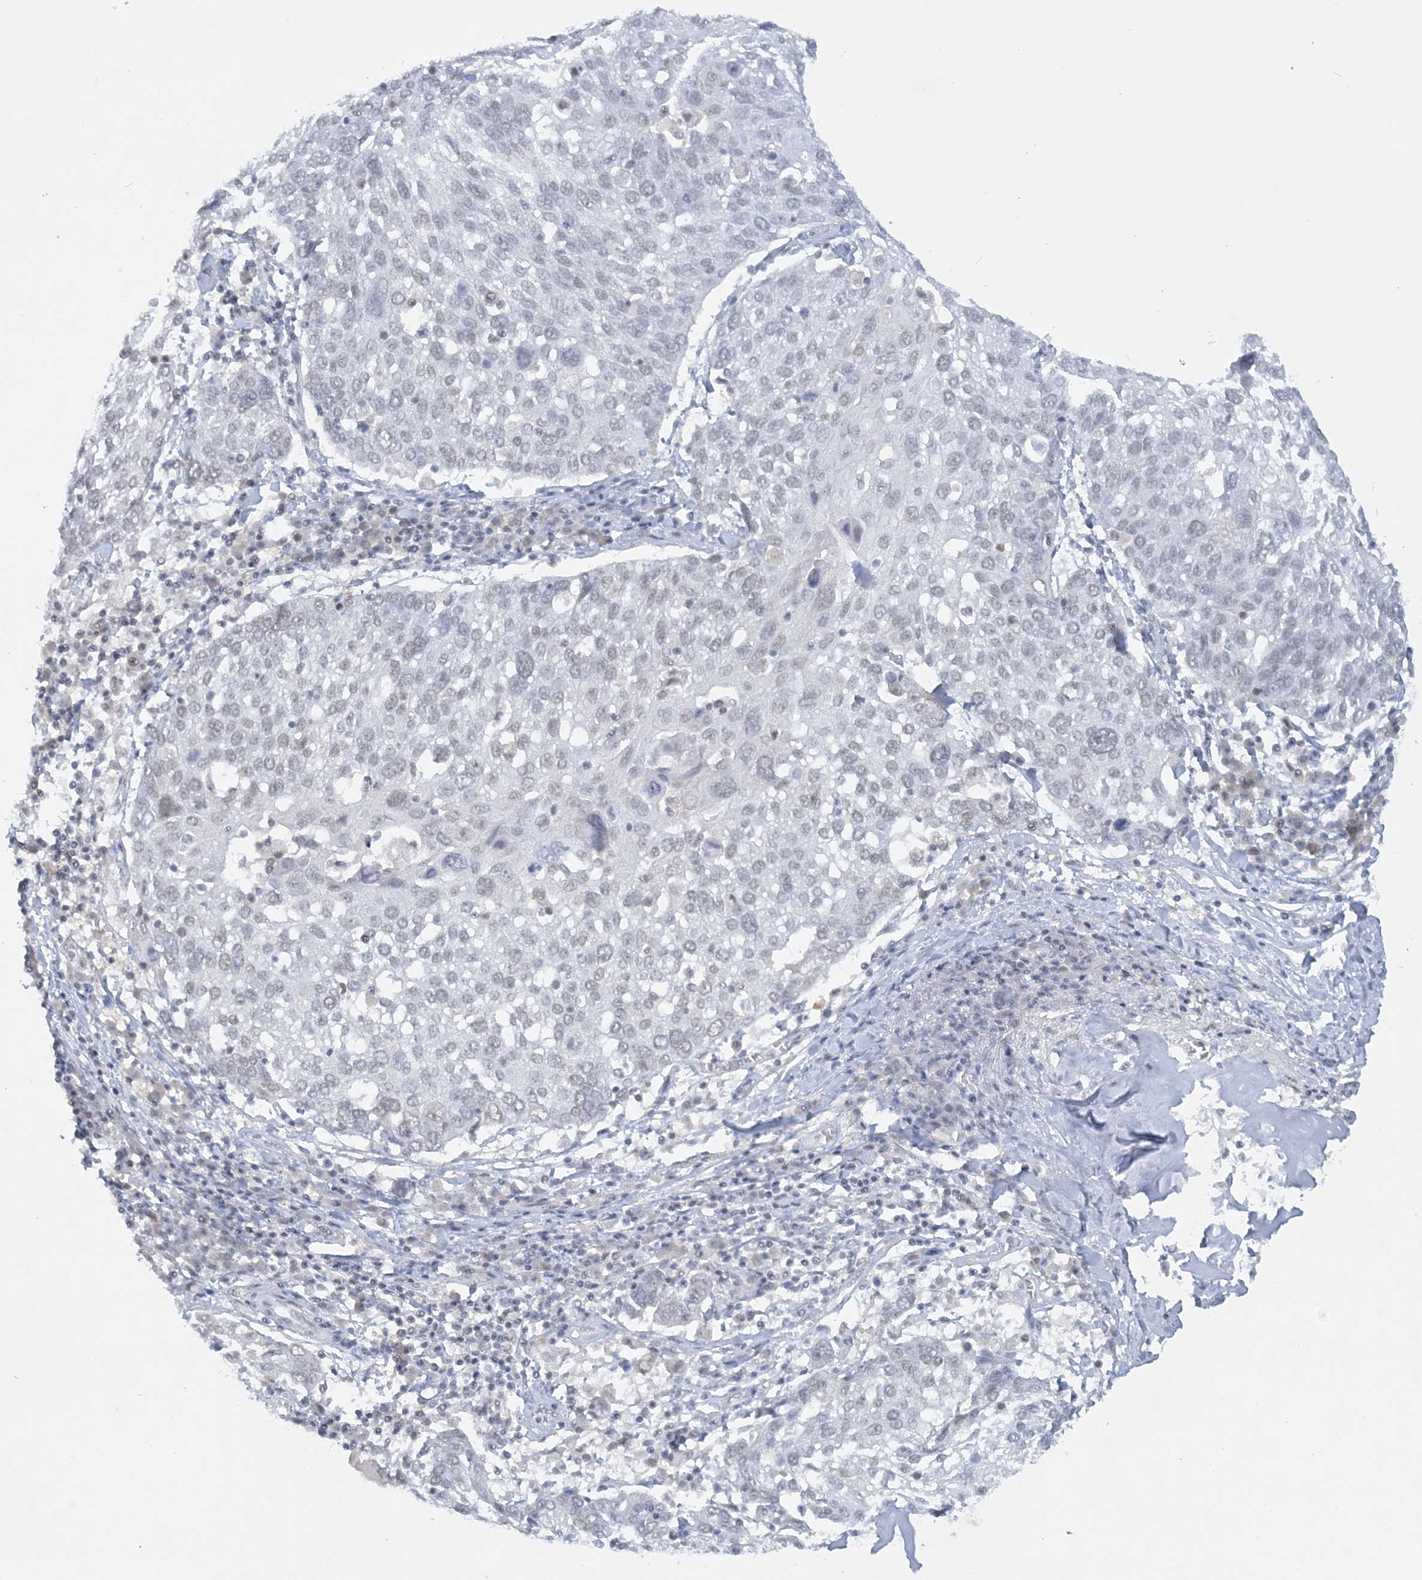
{"staining": {"intensity": "negative", "quantity": "none", "location": "none"}, "tissue": "lung cancer", "cell_type": "Tumor cells", "image_type": "cancer", "snomed": [{"axis": "morphology", "description": "Squamous cell carcinoma, NOS"}, {"axis": "topography", "description": "Lung"}], "caption": "Protein analysis of squamous cell carcinoma (lung) reveals no significant expression in tumor cells.", "gene": "KMT2D", "patient": {"sex": "male", "age": 65}}